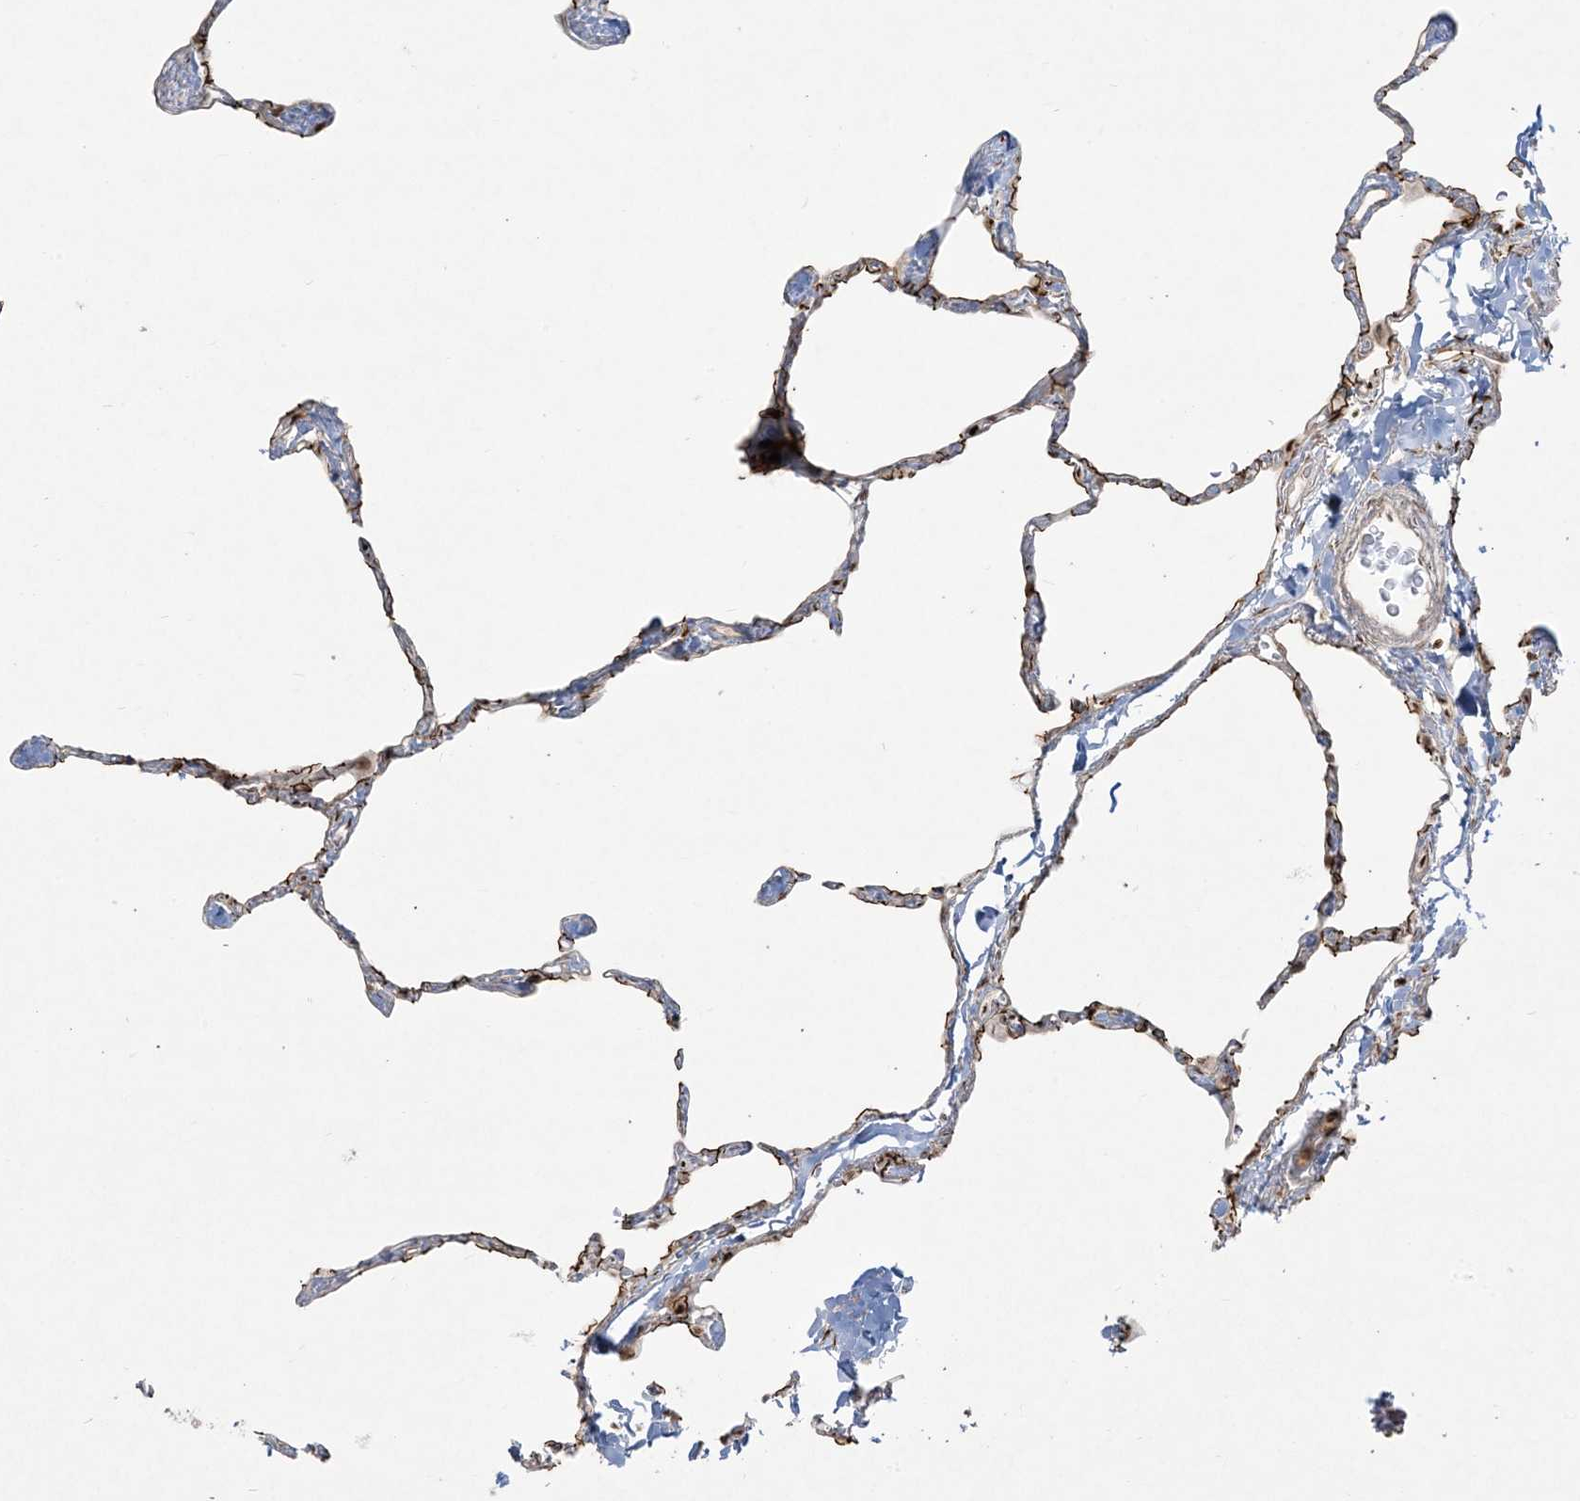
{"staining": {"intensity": "strong", "quantity": "25%-75%", "location": "cytoplasmic/membranous,nuclear"}, "tissue": "lung", "cell_type": "Alveolar cells", "image_type": "normal", "snomed": [{"axis": "morphology", "description": "Normal tissue, NOS"}, {"axis": "topography", "description": "Lung"}], "caption": "A high-resolution histopathology image shows immunohistochemistry (IHC) staining of benign lung, which reveals strong cytoplasmic/membranous,nuclear staining in approximately 25%-75% of alveolar cells. (IHC, brightfield microscopy, high magnification).", "gene": "RBM10", "patient": {"sex": "male", "age": 65}}